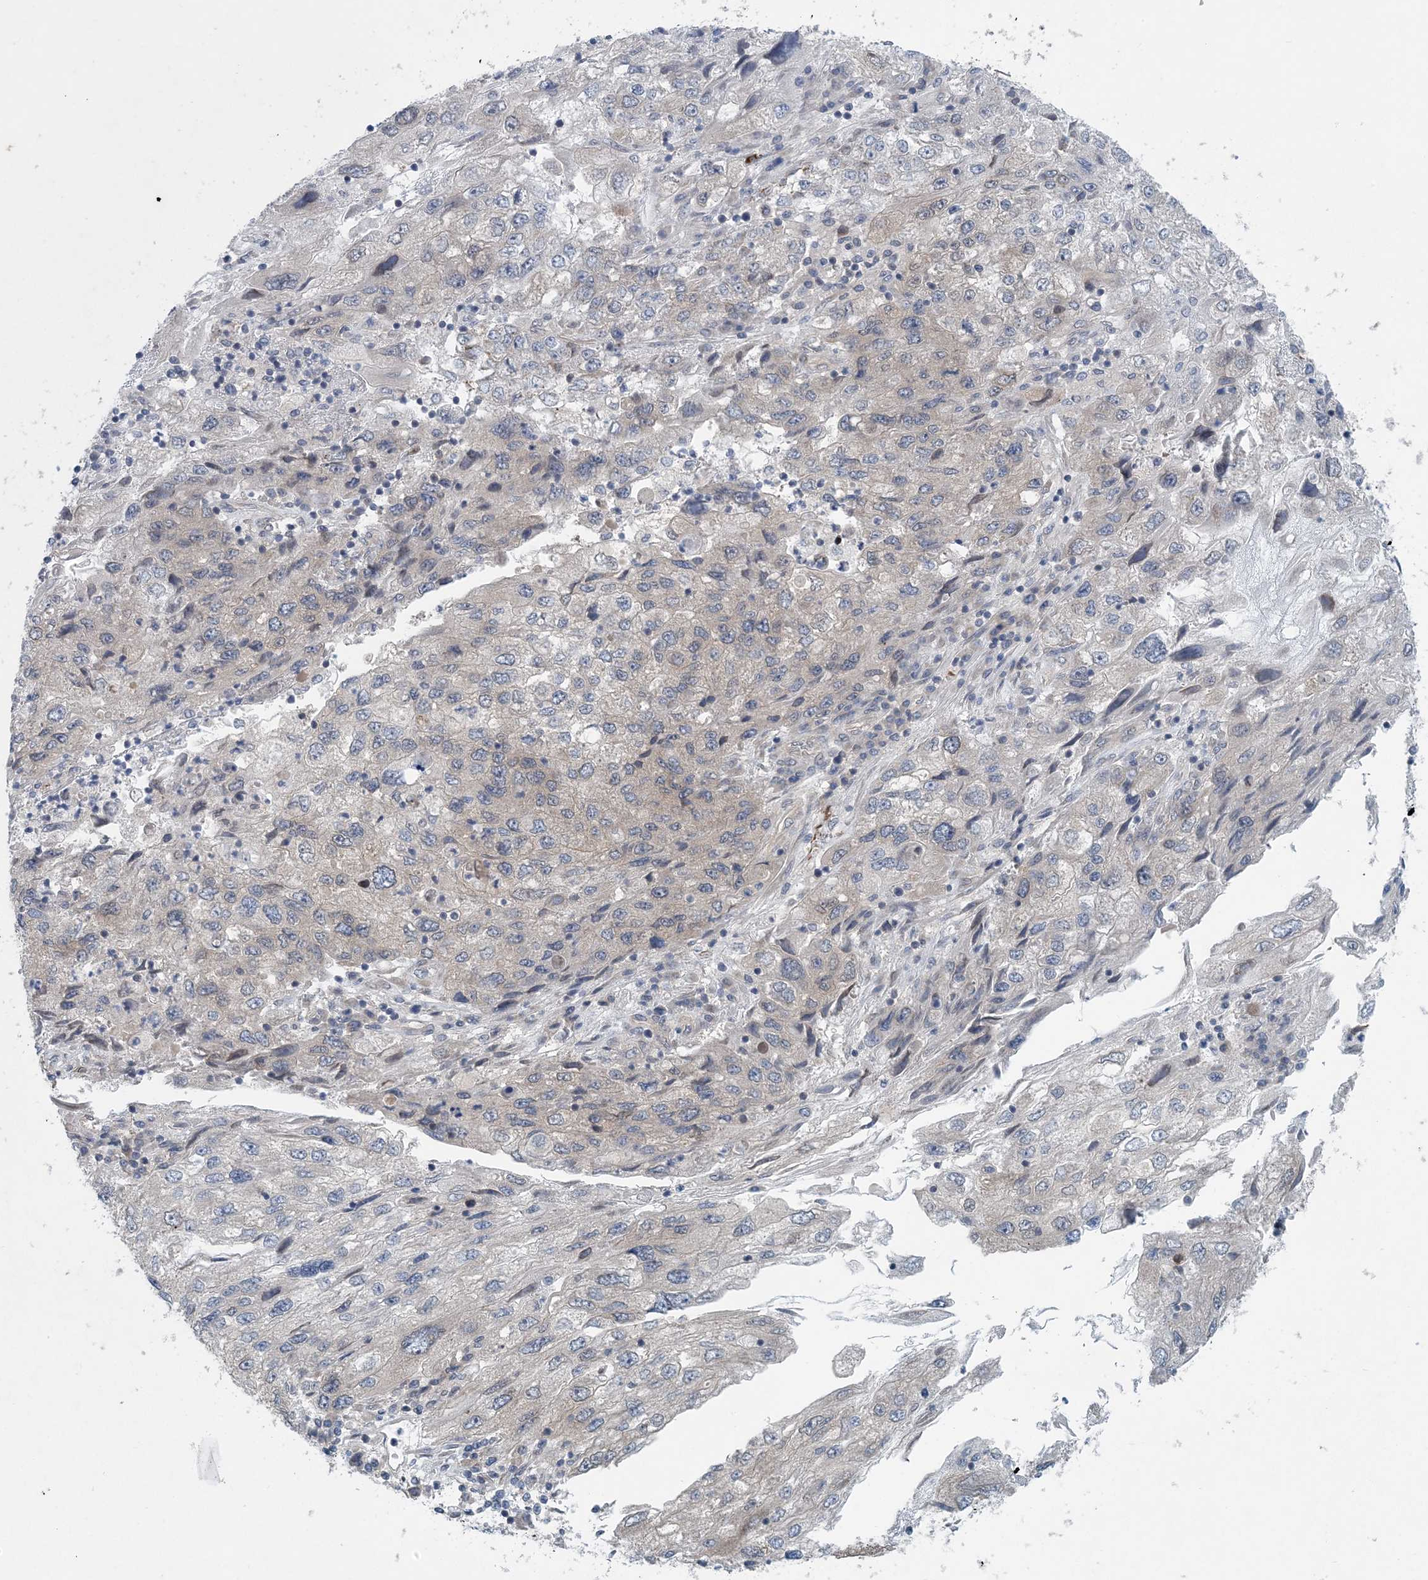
{"staining": {"intensity": "negative", "quantity": "none", "location": "none"}, "tissue": "endometrial cancer", "cell_type": "Tumor cells", "image_type": "cancer", "snomed": [{"axis": "morphology", "description": "Adenocarcinoma, NOS"}, {"axis": "topography", "description": "Endometrium"}], "caption": "Immunohistochemistry (IHC) of human endometrial adenocarcinoma displays no expression in tumor cells. The staining is performed using DAB (3,3'-diaminobenzidine) brown chromogen with nuclei counter-stained in using hematoxylin.", "gene": "HIKESHI", "patient": {"sex": "female", "age": 49}}